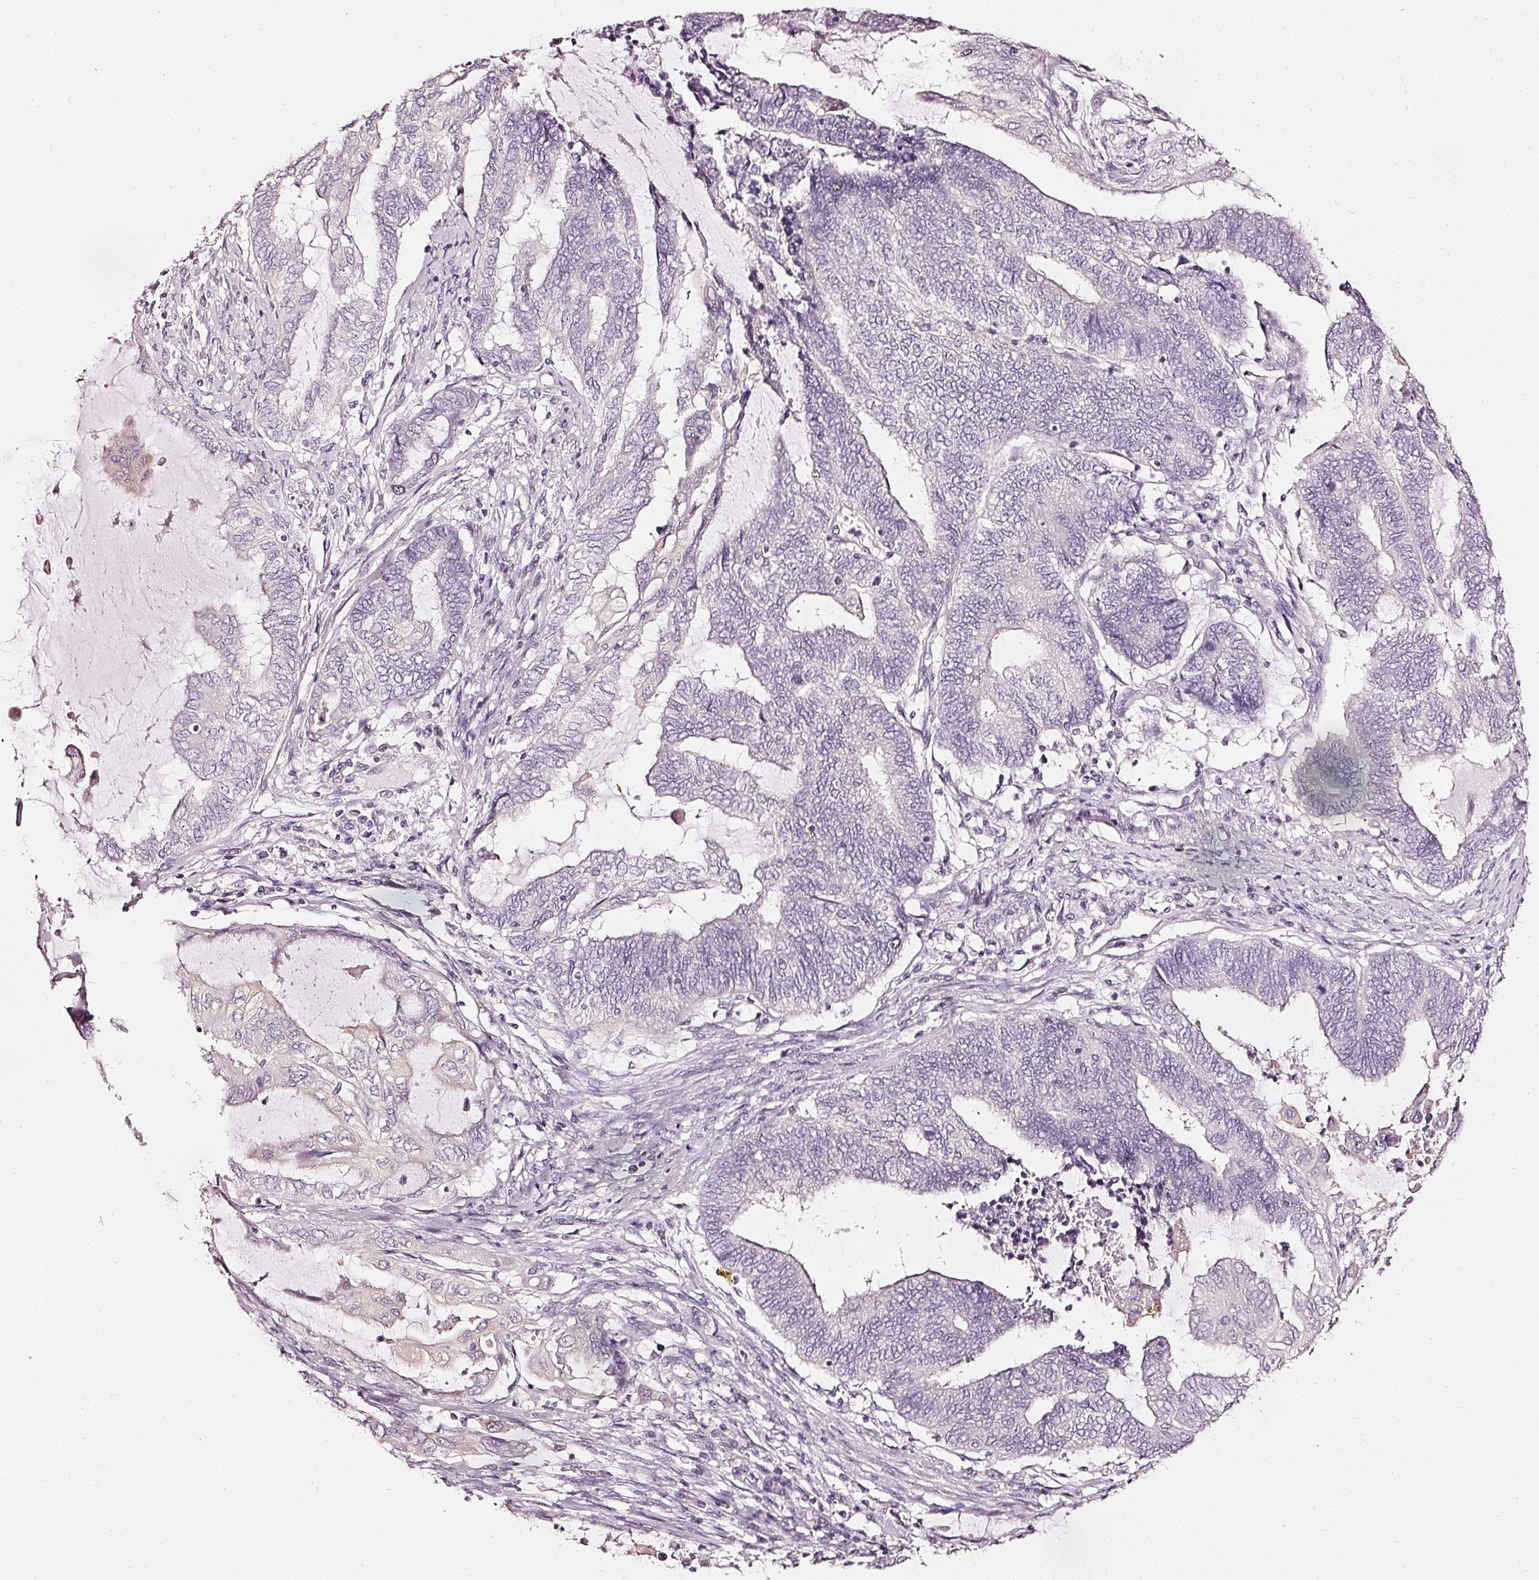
{"staining": {"intensity": "negative", "quantity": "none", "location": "none"}, "tissue": "endometrial cancer", "cell_type": "Tumor cells", "image_type": "cancer", "snomed": [{"axis": "morphology", "description": "Adenocarcinoma, NOS"}, {"axis": "topography", "description": "Uterus"}, {"axis": "topography", "description": "Endometrium"}], "caption": "Protein analysis of endometrial adenocarcinoma displays no significant staining in tumor cells.", "gene": "CNP", "patient": {"sex": "female", "age": 70}}